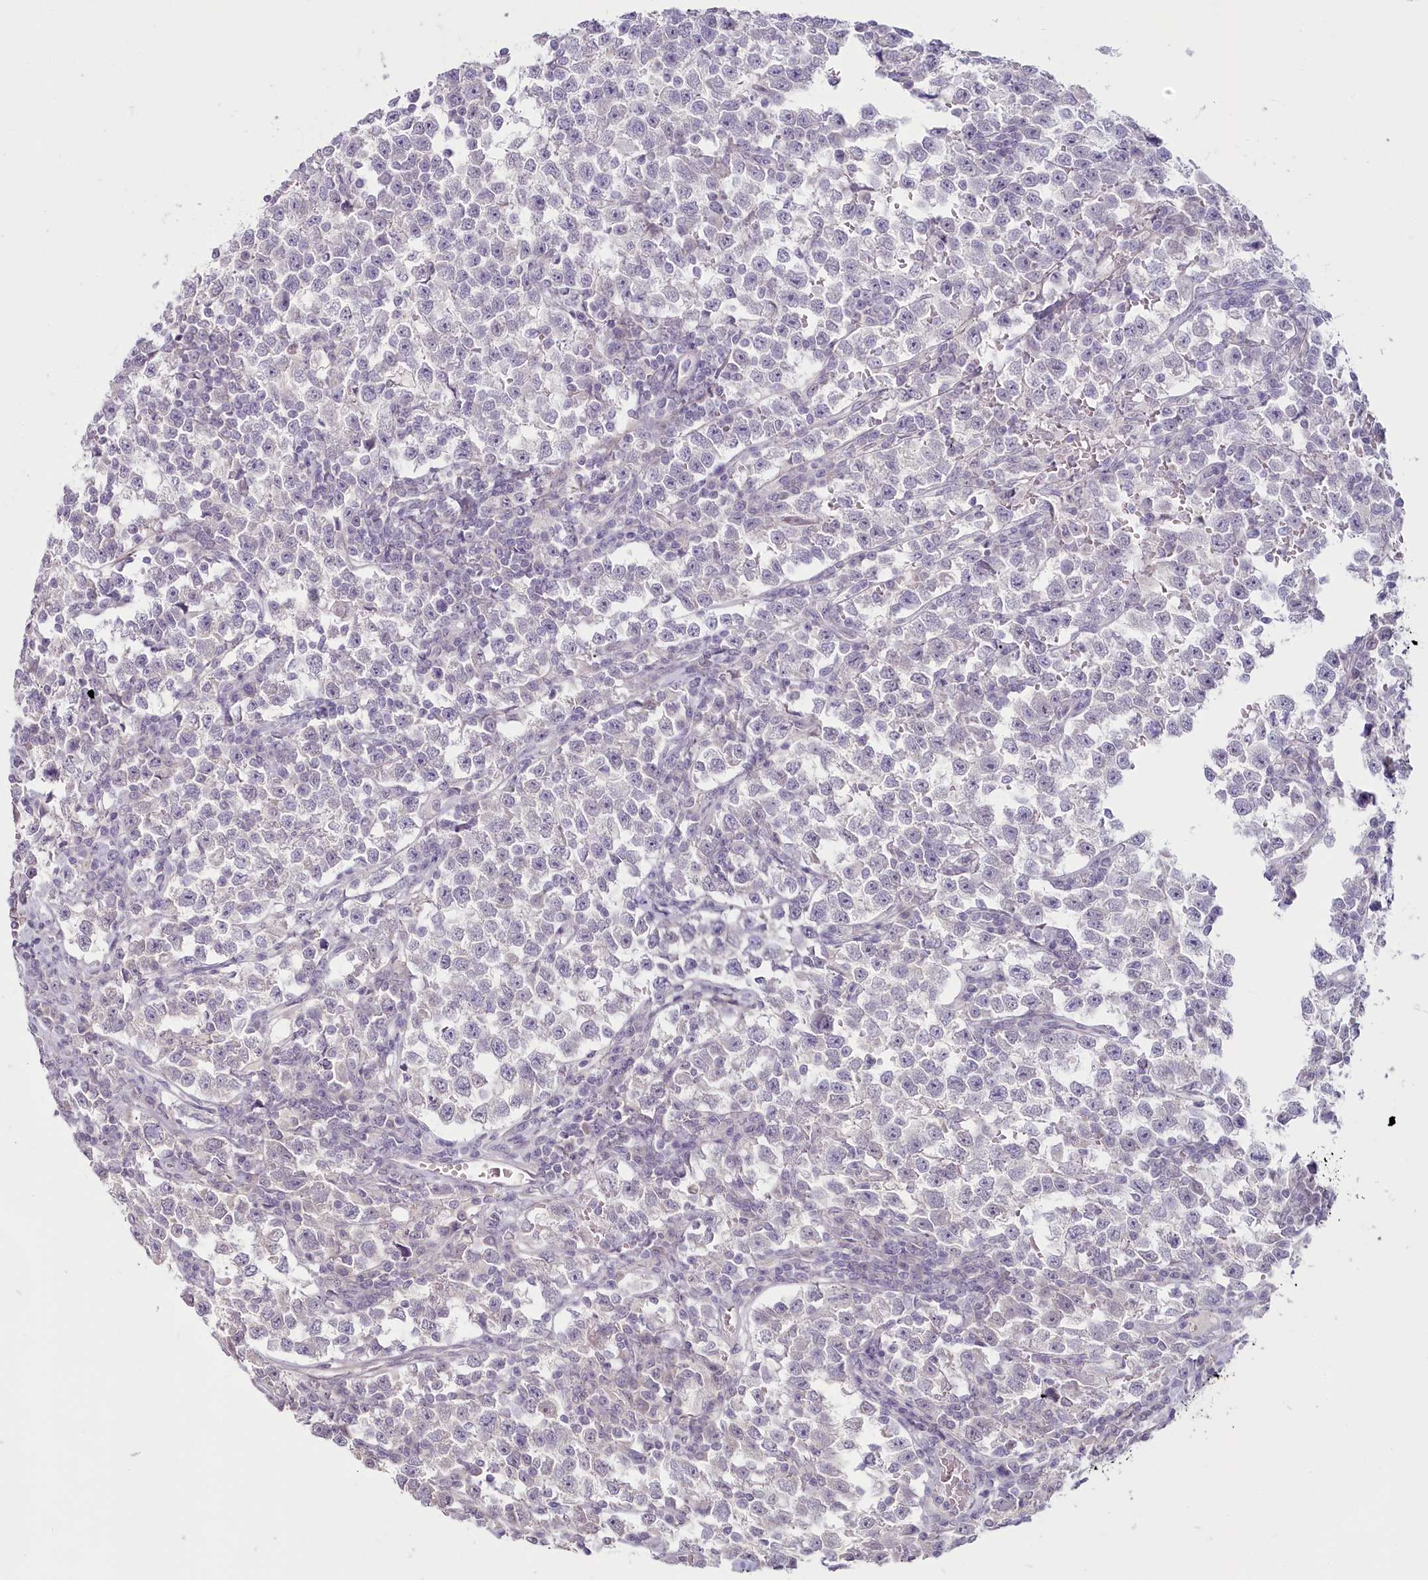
{"staining": {"intensity": "negative", "quantity": "none", "location": "none"}, "tissue": "testis cancer", "cell_type": "Tumor cells", "image_type": "cancer", "snomed": [{"axis": "morphology", "description": "Normal tissue, NOS"}, {"axis": "morphology", "description": "Seminoma, NOS"}, {"axis": "topography", "description": "Testis"}], "caption": "Protein analysis of testis seminoma demonstrates no significant expression in tumor cells.", "gene": "USP11", "patient": {"sex": "male", "age": 43}}